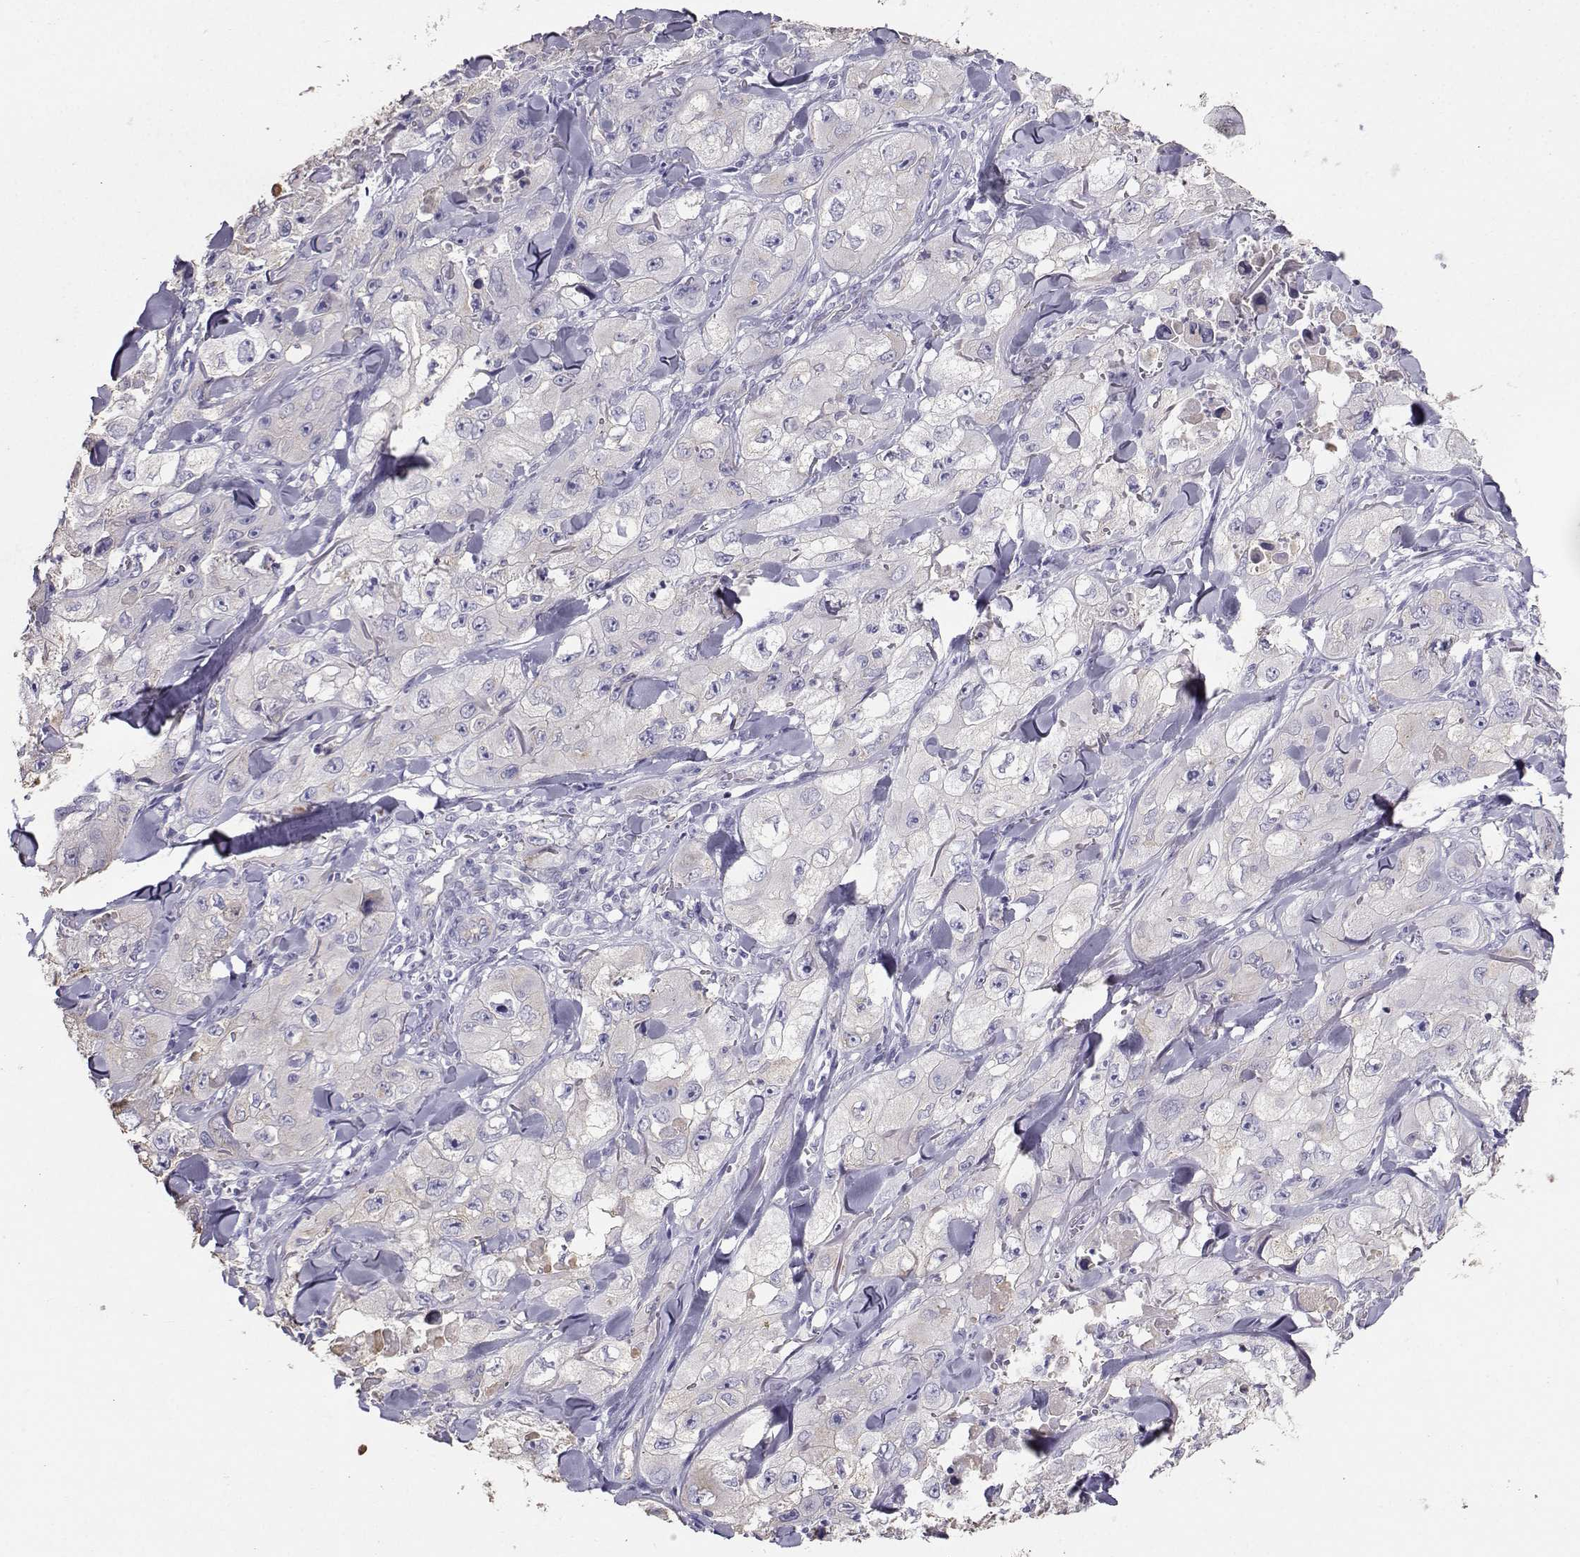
{"staining": {"intensity": "negative", "quantity": "none", "location": "none"}, "tissue": "skin cancer", "cell_type": "Tumor cells", "image_type": "cancer", "snomed": [{"axis": "morphology", "description": "Squamous cell carcinoma, NOS"}, {"axis": "topography", "description": "Skin"}, {"axis": "topography", "description": "Subcutis"}], "caption": "DAB (3,3'-diaminobenzidine) immunohistochemical staining of skin cancer displays no significant positivity in tumor cells.", "gene": "CLUL1", "patient": {"sex": "male", "age": 73}}